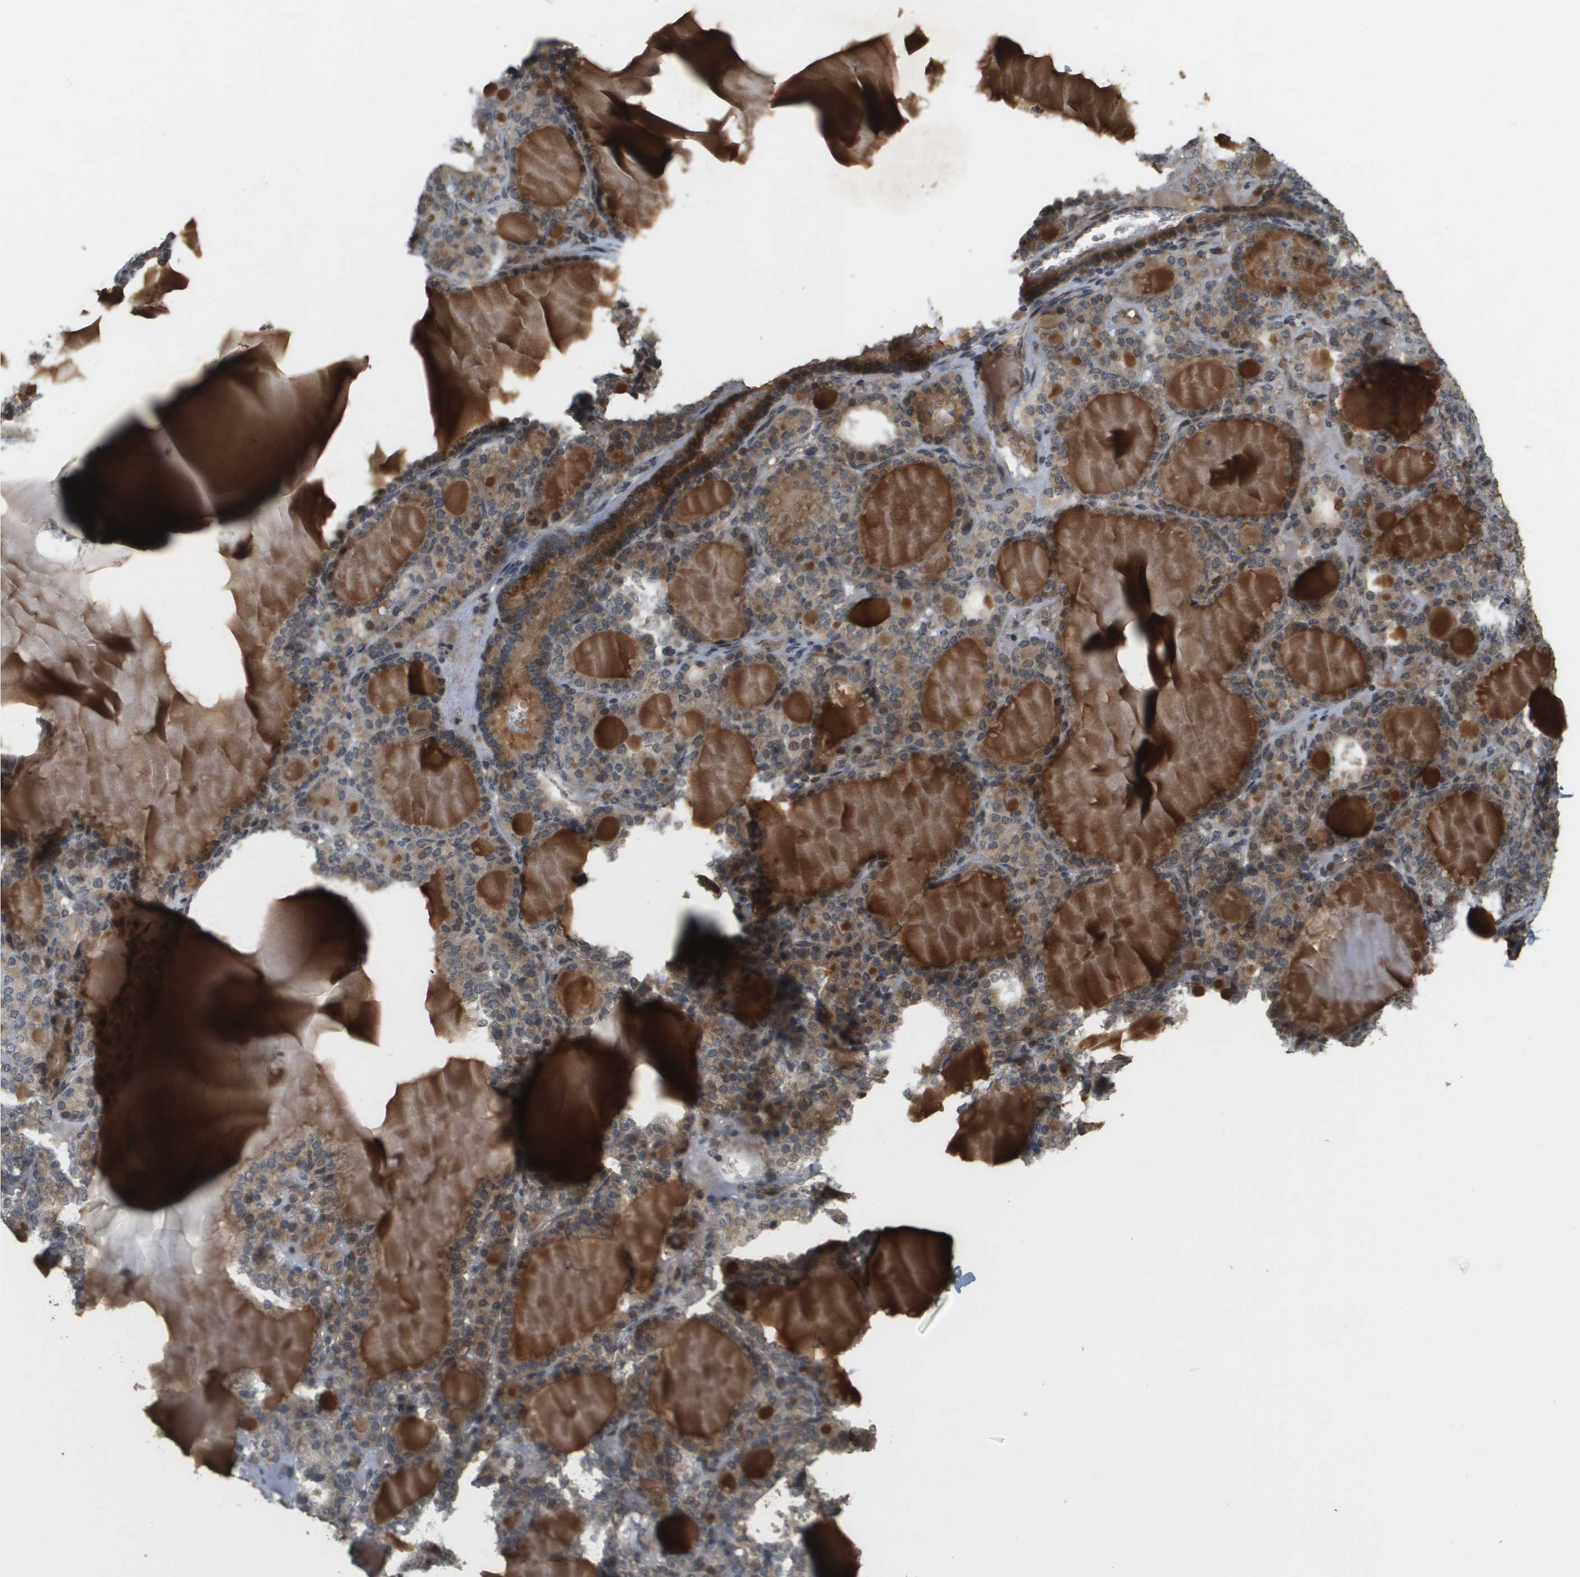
{"staining": {"intensity": "moderate", "quantity": ">75%", "location": "cytoplasmic/membranous"}, "tissue": "thyroid gland", "cell_type": "Glandular cells", "image_type": "normal", "snomed": [{"axis": "morphology", "description": "Normal tissue, NOS"}, {"axis": "topography", "description": "Thyroid gland"}], "caption": "Approximately >75% of glandular cells in normal thyroid gland display moderate cytoplasmic/membranous protein staining as visualized by brown immunohistochemical staining.", "gene": "RAB21", "patient": {"sex": "female", "age": 28}}